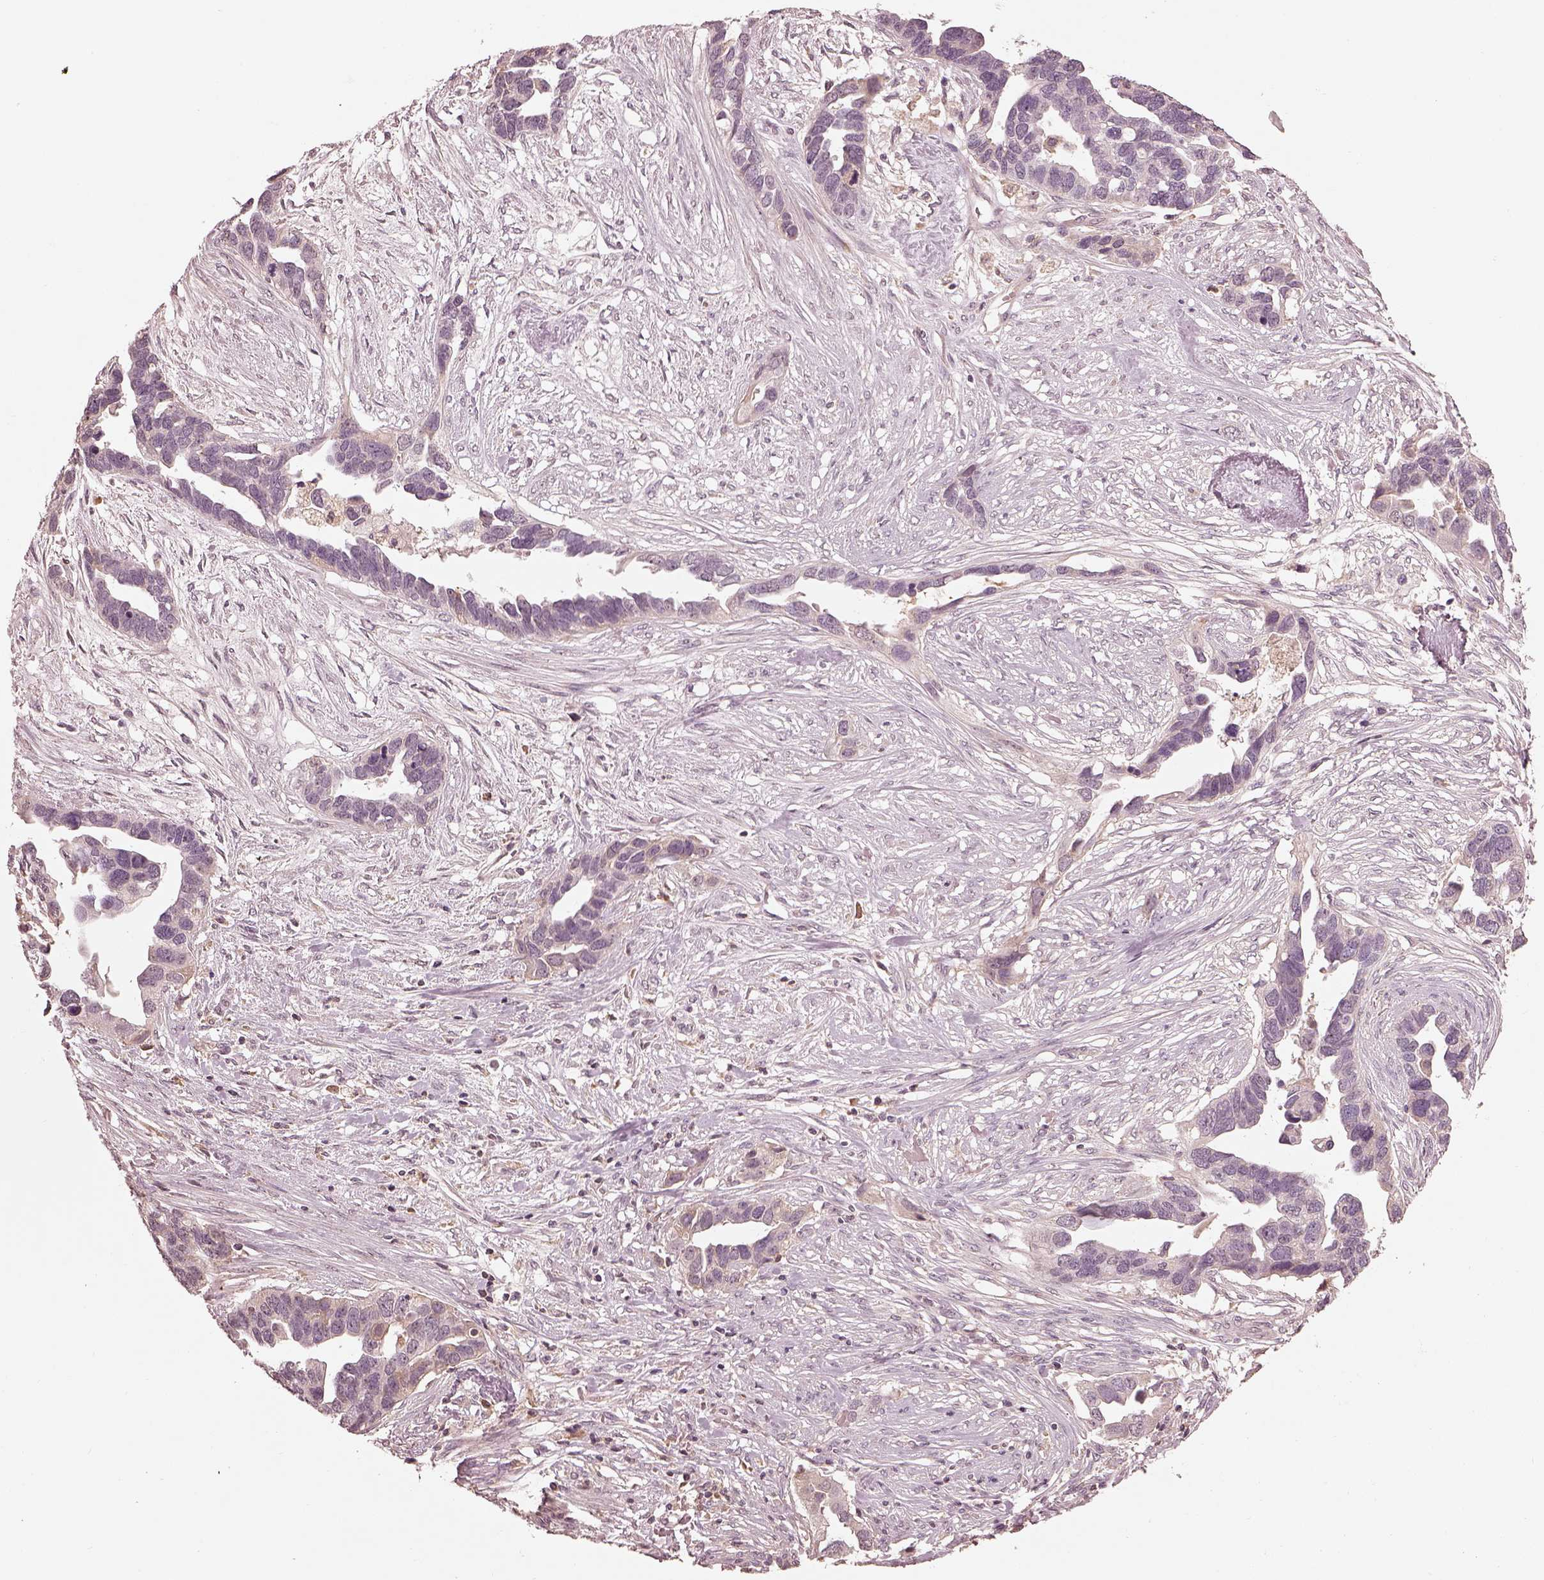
{"staining": {"intensity": "negative", "quantity": "none", "location": "none"}, "tissue": "ovarian cancer", "cell_type": "Tumor cells", "image_type": "cancer", "snomed": [{"axis": "morphology", "description": "Cystadenocarcinoma, serous, NOS"}, {"axis": "topography", "description": "Ovary"}], "caption": "Protein analysis of ovarian cancer (serous cystadenocarcinoma) reveals no significant positivity in tumor cells.", "gene": "CALR3", "patient": {"sex": "female", "age": 54}}